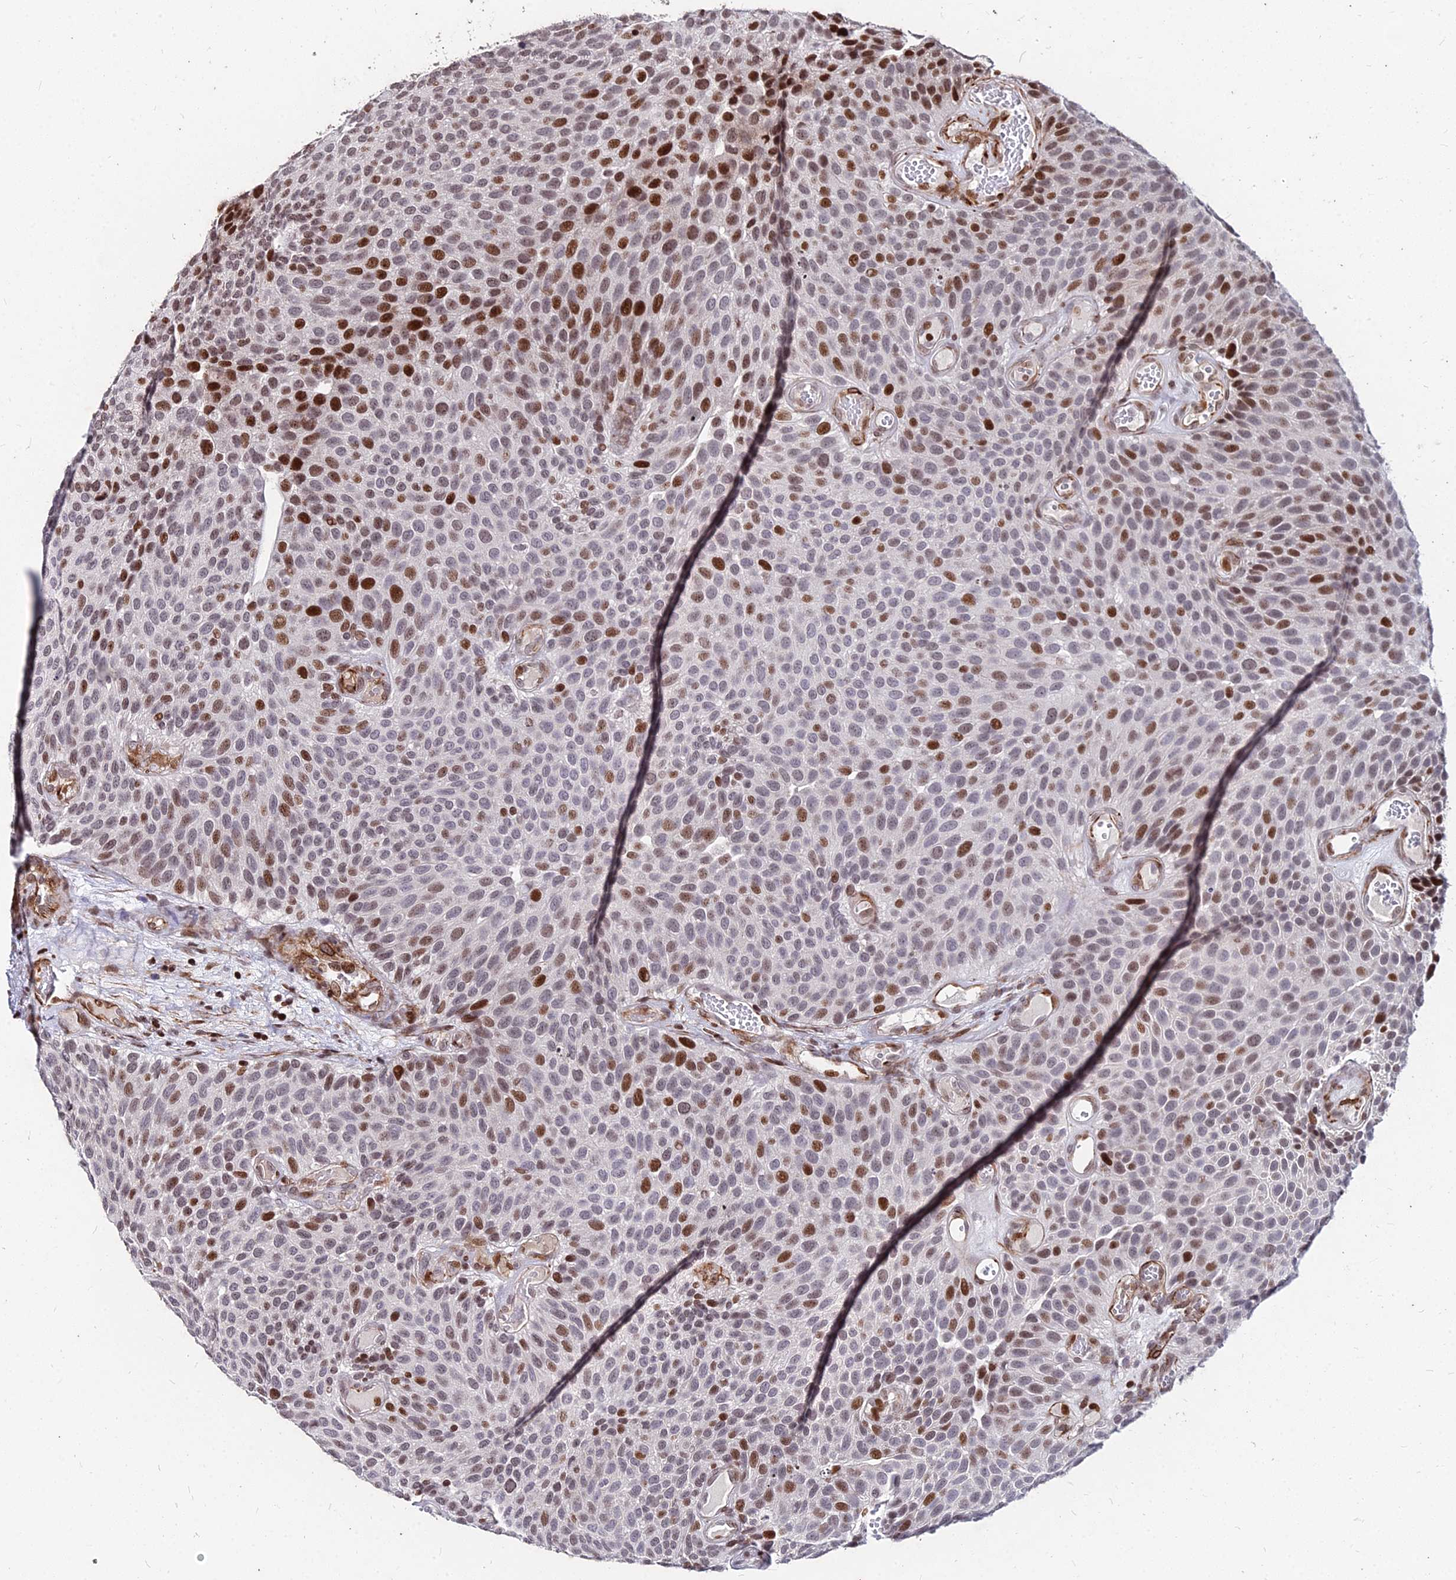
{"staining": {"intensity": "strong", "quantity": "25%-75%", "location": "nuclear"}, "tissue": "urothelial cancer", "cell_type": "Tumor cells", "image_type": "cancer", "snomed": [{"axis": "morphology", "description": "Urothelial carcinoma, Low grade"}, {"axis": "topography", "description": "Urinary bladder"}], "caption": "Immunohistochemical staining of human urothelial carcinoma (low-grade) shows strong nuclear protein positivity in approximately 25%-75% of tumor cells. The staining was performed using DAB to visualize the protein expression in brown, while the nuclei were stained in blue with hematoxylin (Magnification: 20x).", "gene": "NYAP2", "patient": {"sex": "male", "age": 89}}